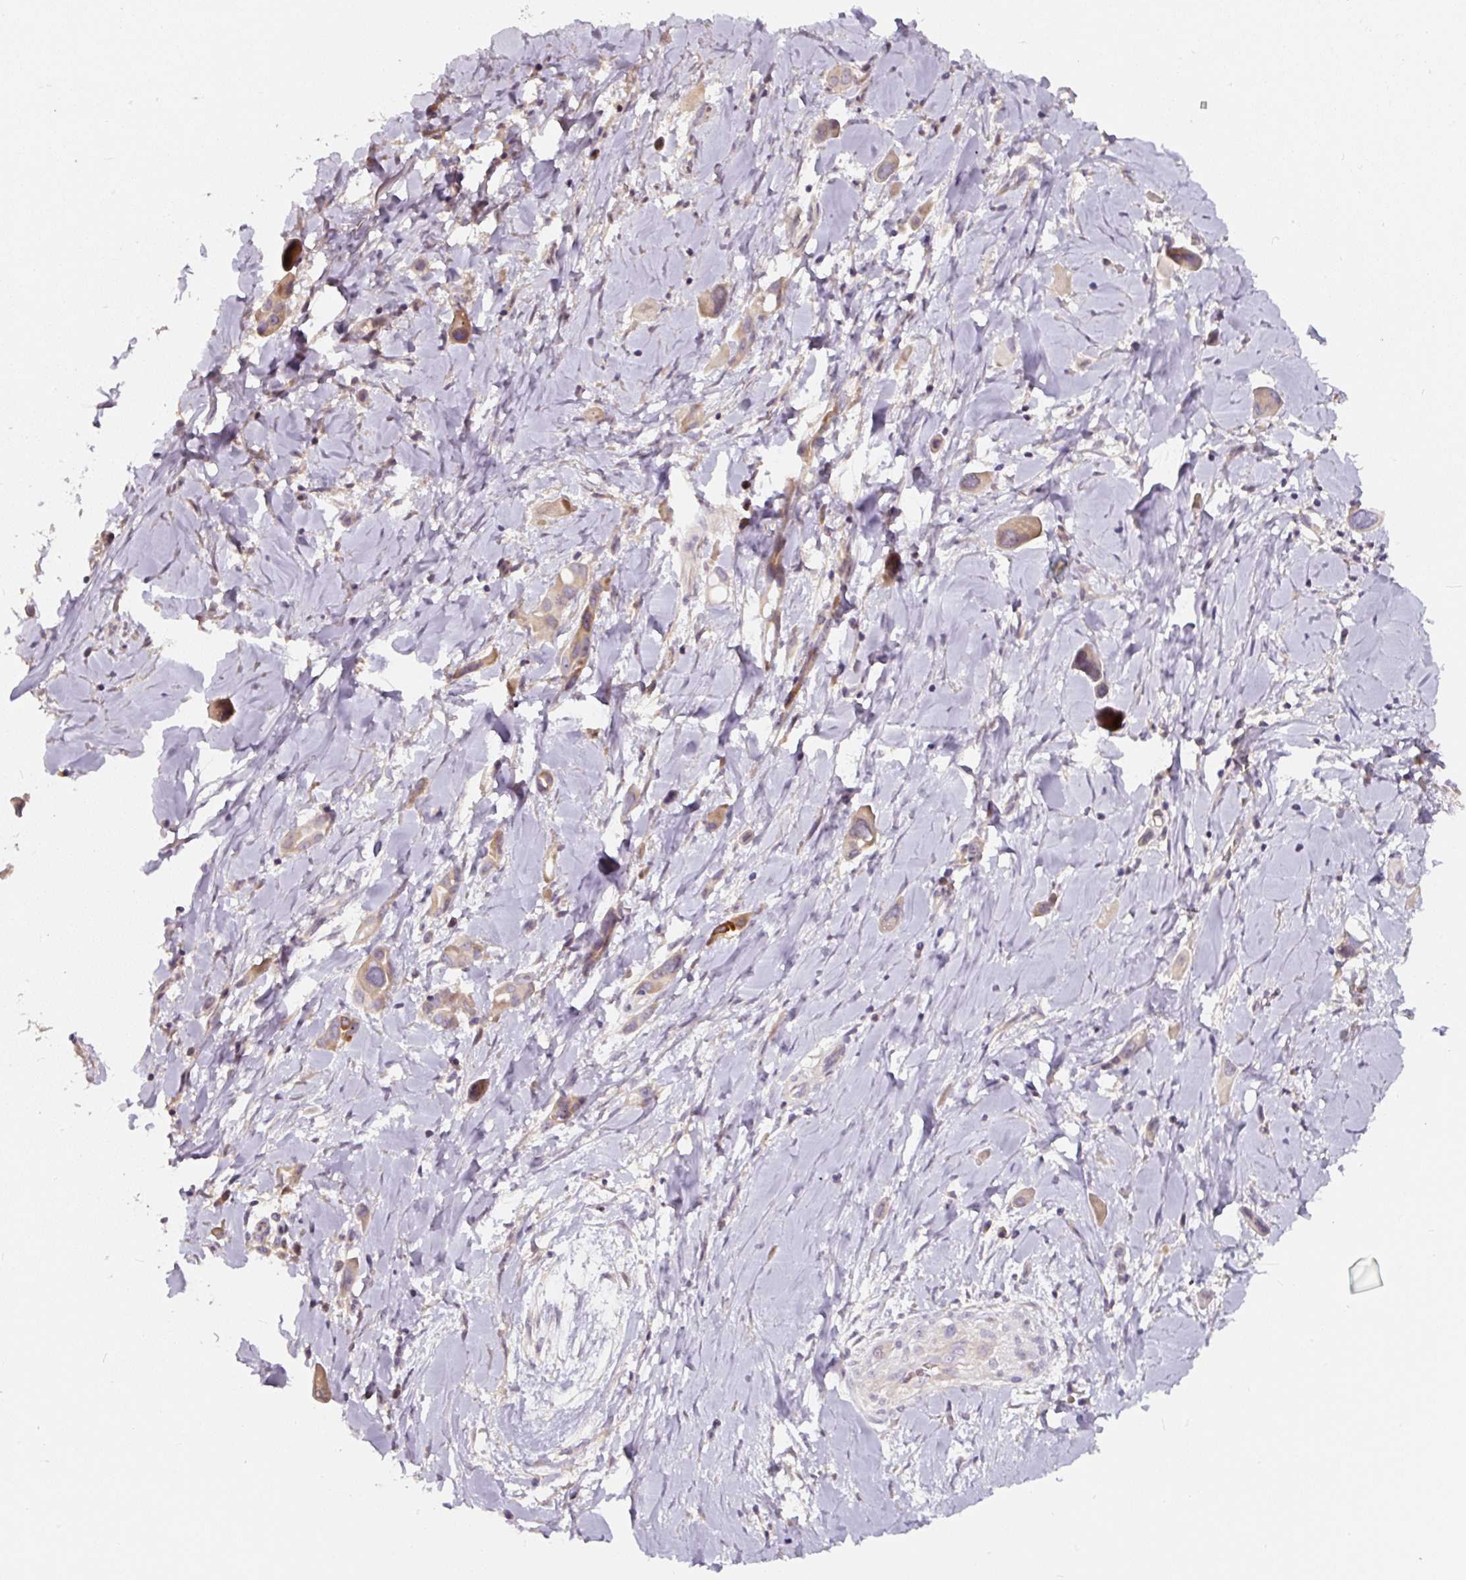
{"staining": {"intensity": "weak", "quantity": "<25%", "location": "cytoplasmic/membranous"}, "tissue": "lung cancer", "cell_type": "Tumor cells", "image_type": "cancer", "snomed": [{"axis": "morphology", "description": "Adenocarcinoma, NOS"}, {"axis": "topography", "description": "Lung"}], "caption": "Lung cancer (adenocarcinoma) stained for a protein using IHC reveals no expression tumor cells.", "gene": "PWWP3B", "patient": {"sex": "male", "age": 76}}